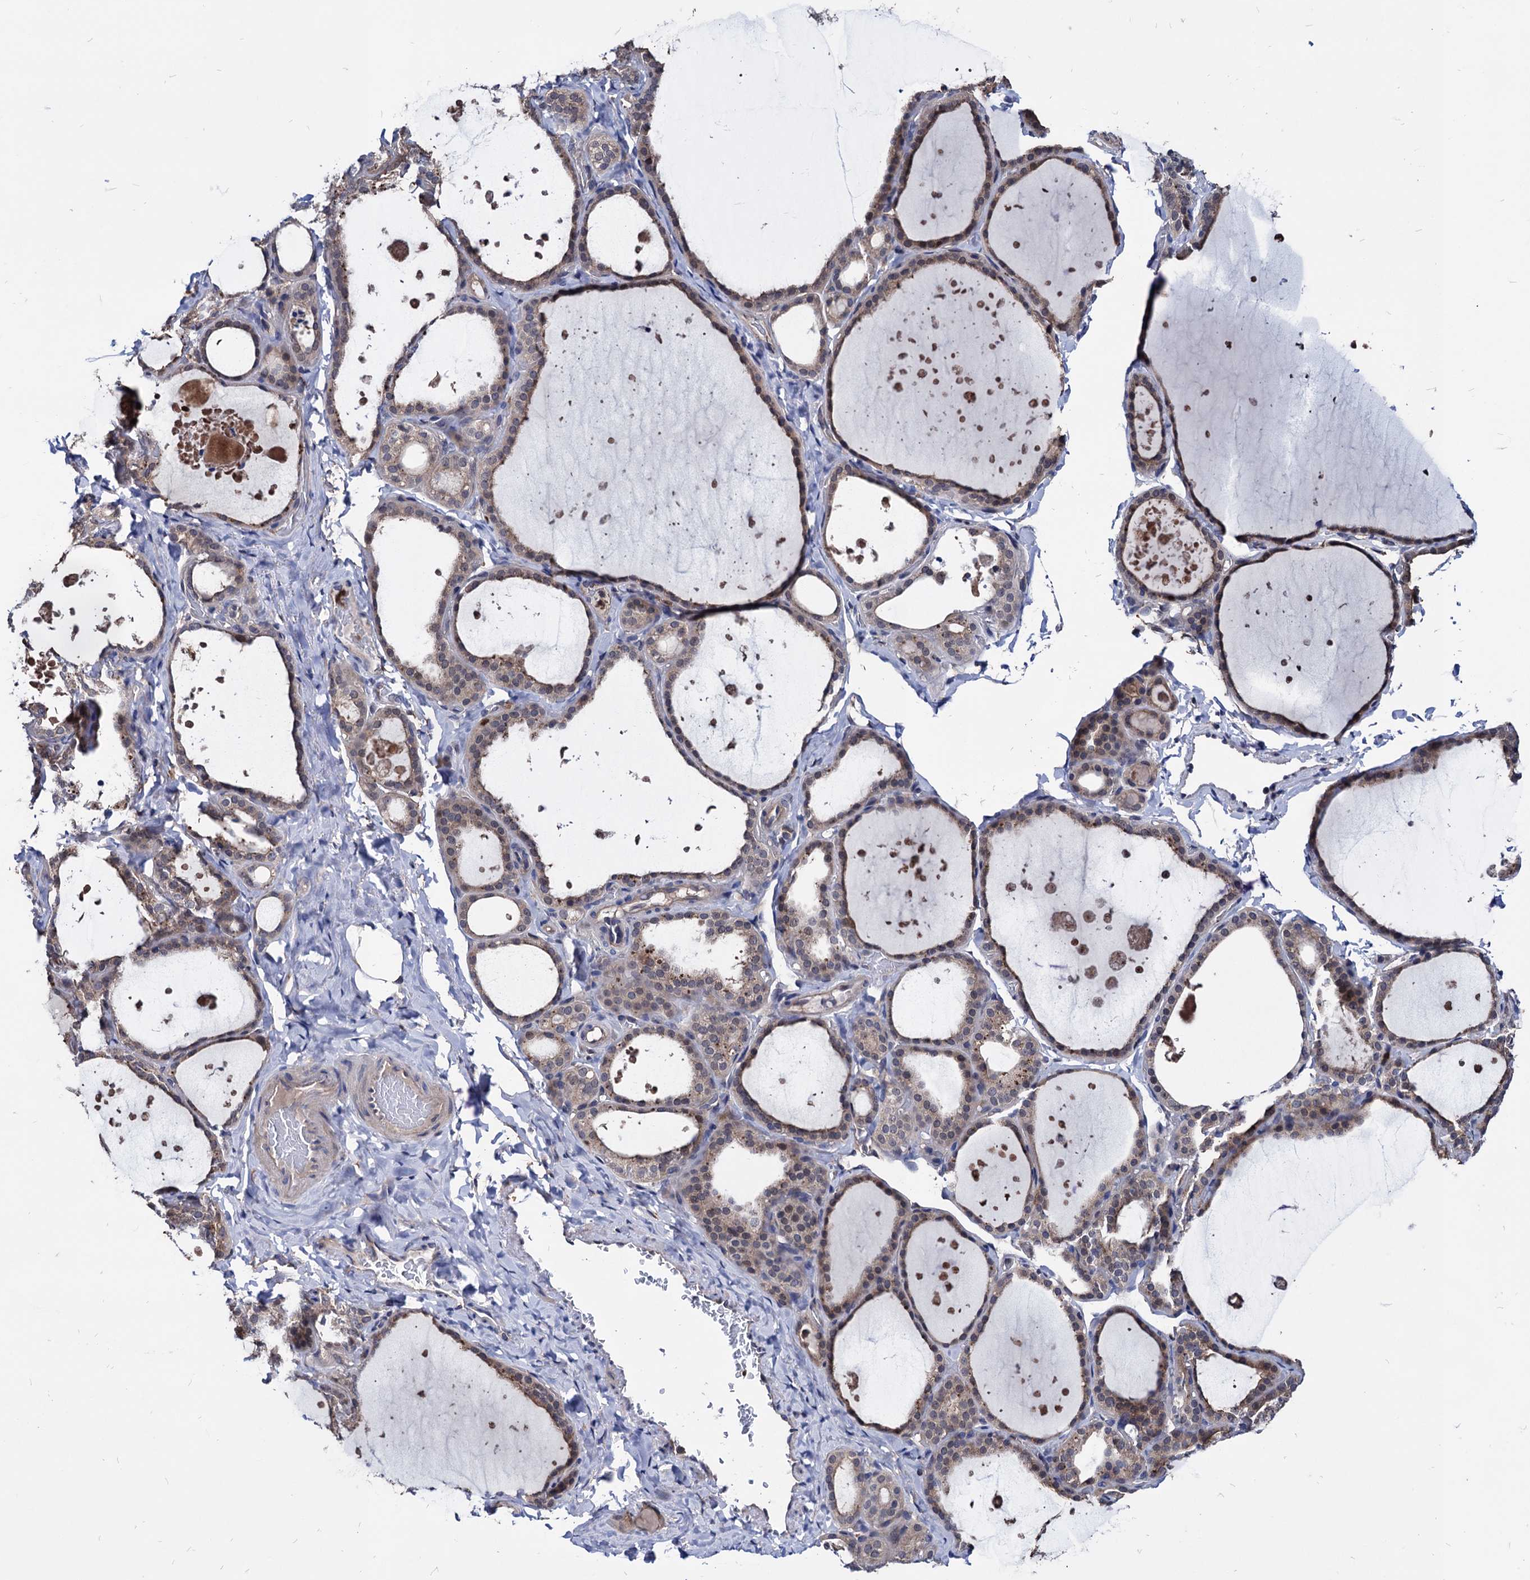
{"staining": {"intensity": "weak", "quantity": ">75%", "location": "cytoplasmic/membranous"}, "tissue": "thyroid gland", "cell_type": "Glandular cells", "image_type": "normal", "snomed": [{"axis": "morphology", "description": "Normal tissue, NOS"}, {"axis": "topography", "description": "Thyroid gland"}], "caption": "Immunohistochemical staining of normal thyroid gland shows low levels of weak cytoplasmic/membranous staining in approximately >75% of glandular cells.", "gene": "CPPED1", "patient": {"sex": "female", "age": 44}}